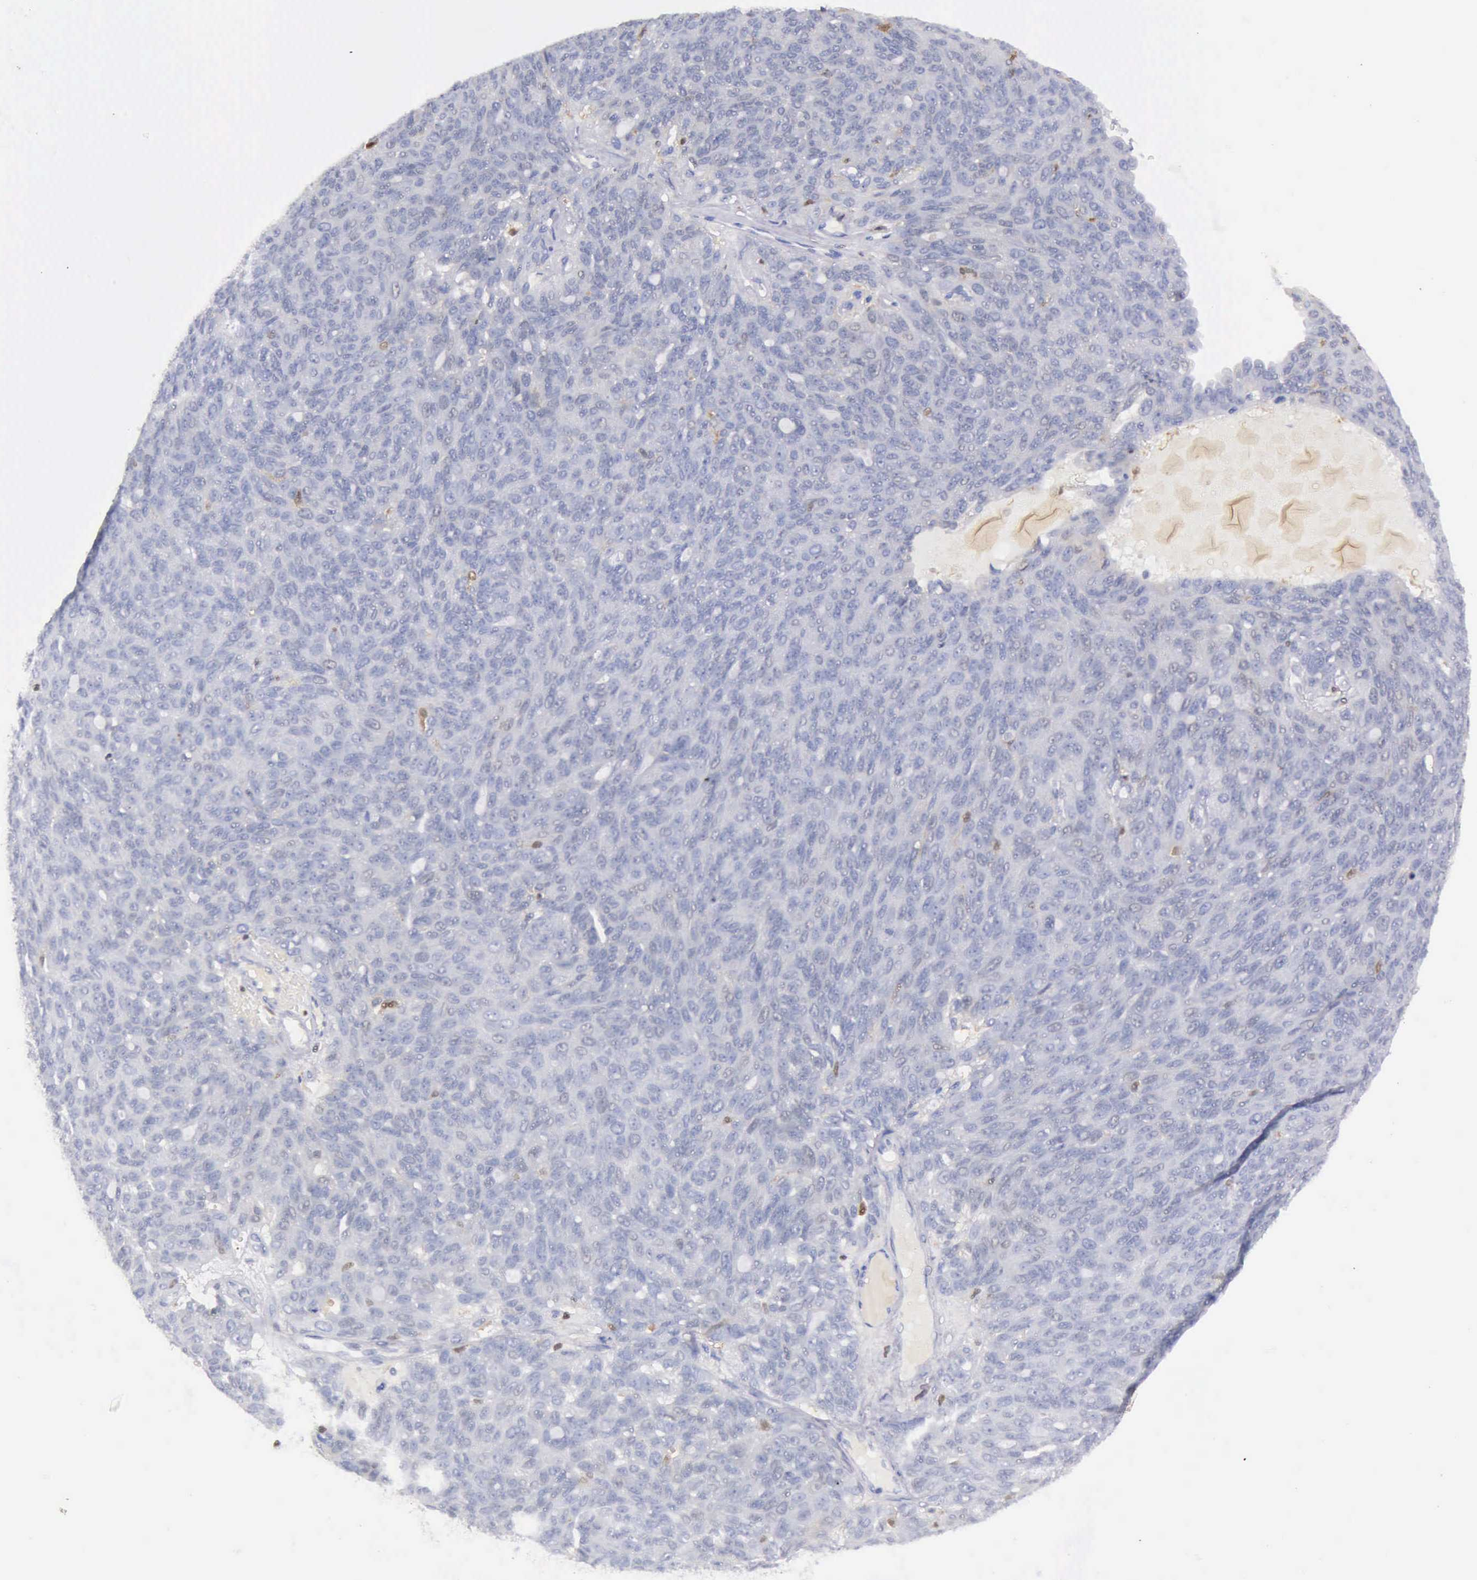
{"staining": {"intensity": "negative", "quantity": "none", "location": "none"}, "tissue": "ovarian cancer", "cell_type": "Tumor cells", "image_type": "cancer", "snomed": [{"axis": "morphology", "description": "Carcinoma, endometroid"}, {"axis": "topography", "description": "Ovary"}], "caption": "Tumor cells are negative for protein expression in human endometroid carcinoma (ovarian). (Stains: DAB (3,3'-diaminobenzidine) immunohistochemistry with hematoxylin counter stain, Microscopy: brightfield microscopy at high magnification).", "gene": "TYMP", "patient": {"sex": "female", "age": 60}}